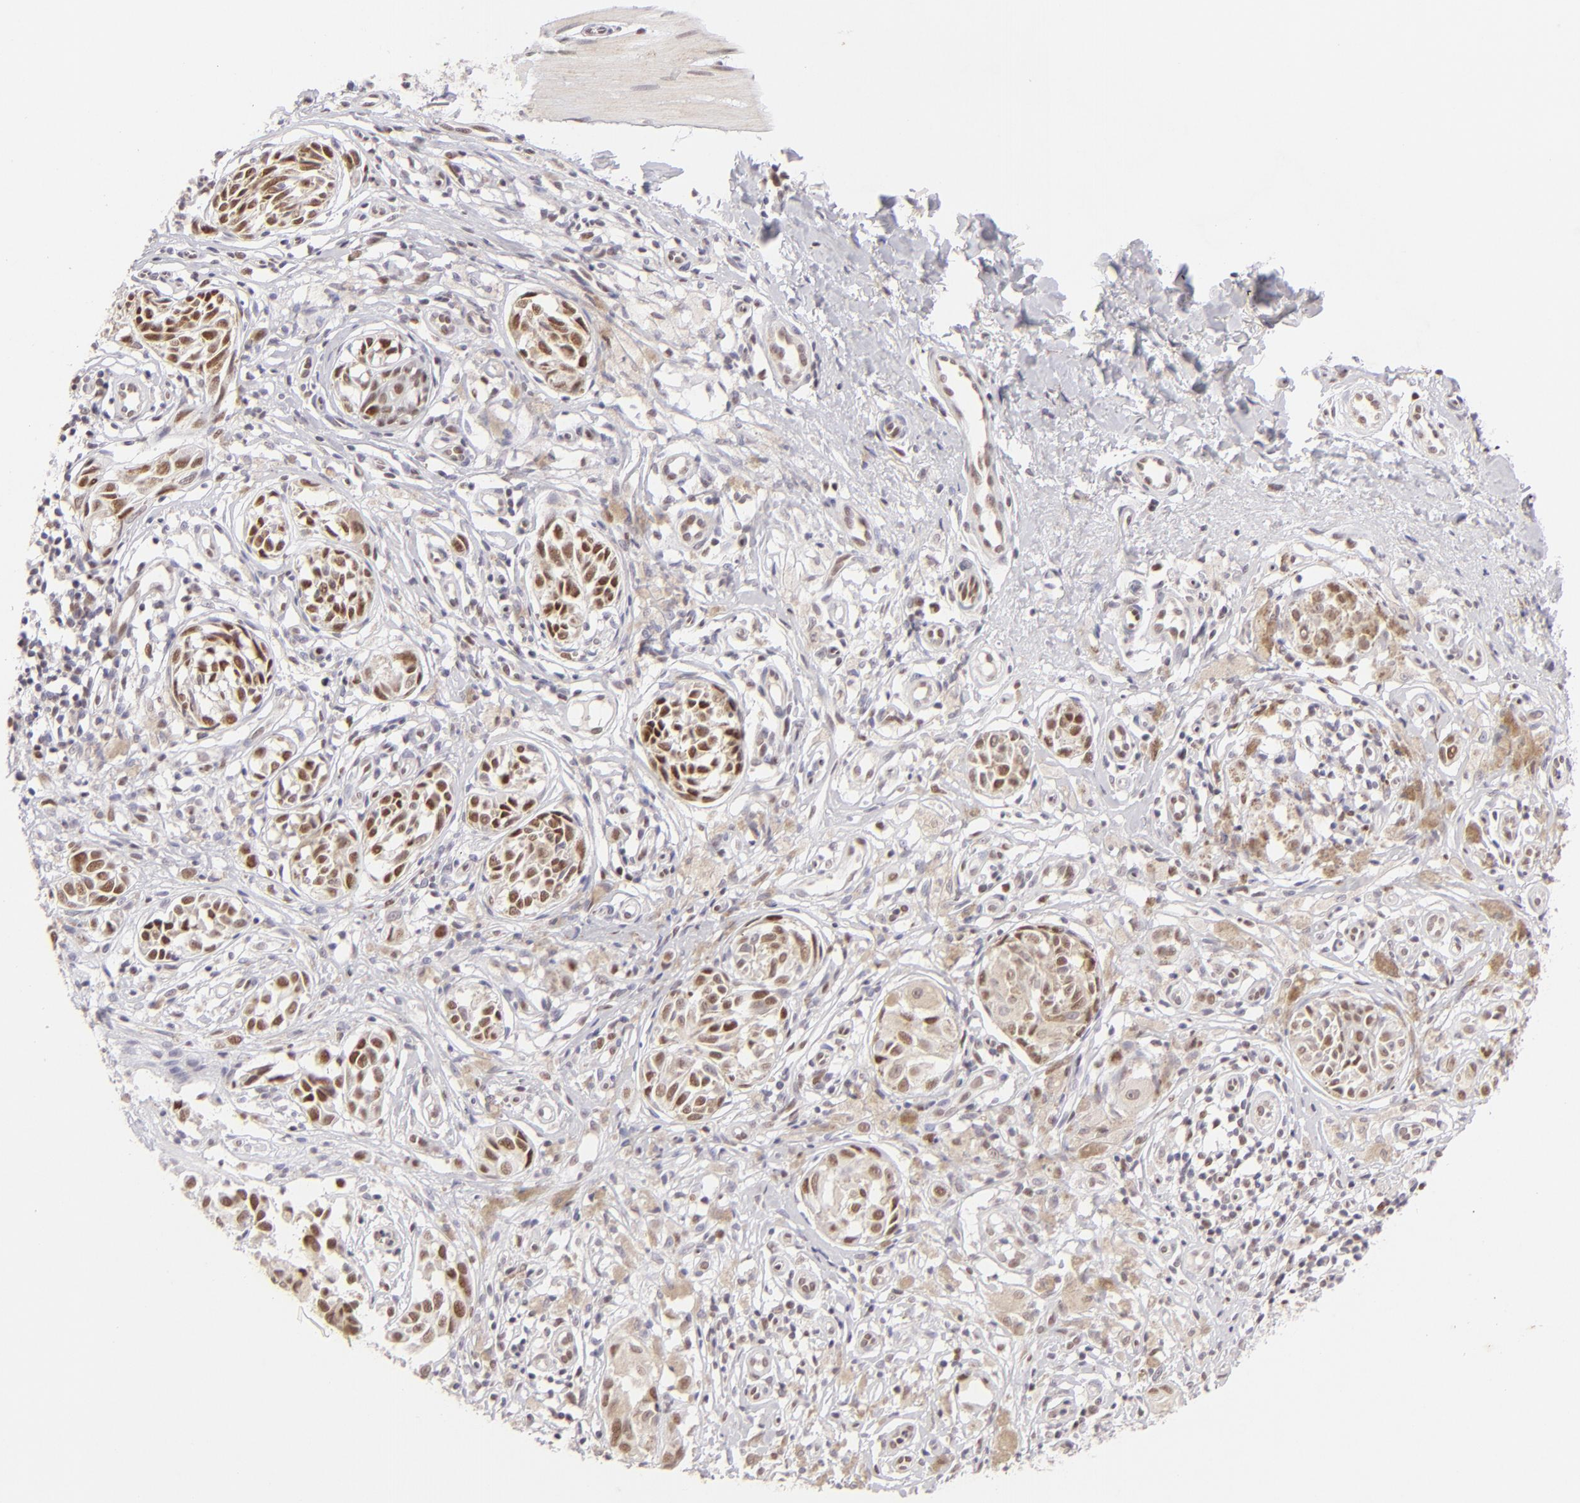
{"staining": {"intensity": "strong", "quantity": ">75%", "location": "cytoplasmic/membranous,nuclear"}, "tissue": "melanoma", "cell_type": "Tumor cells", "image_type": "cancer", "snomed": [{"axis": "morphology", "description": "Malignant melanoma, NOS"}, {"axis": "topography", "description": "Skin"}], "caption": "Immunohistochemistry (IHC) (DAB (3,3'-diaminobenzidine)) staining of melanoma shows strong cytoplasmic/membranous and nuclear protein staining in about >75% of tumor cells. (DAB IHC with brightfield microscopy, high magnification).", "gene": "POU2F1", "patient": {"sex": "male", "age": 67}}